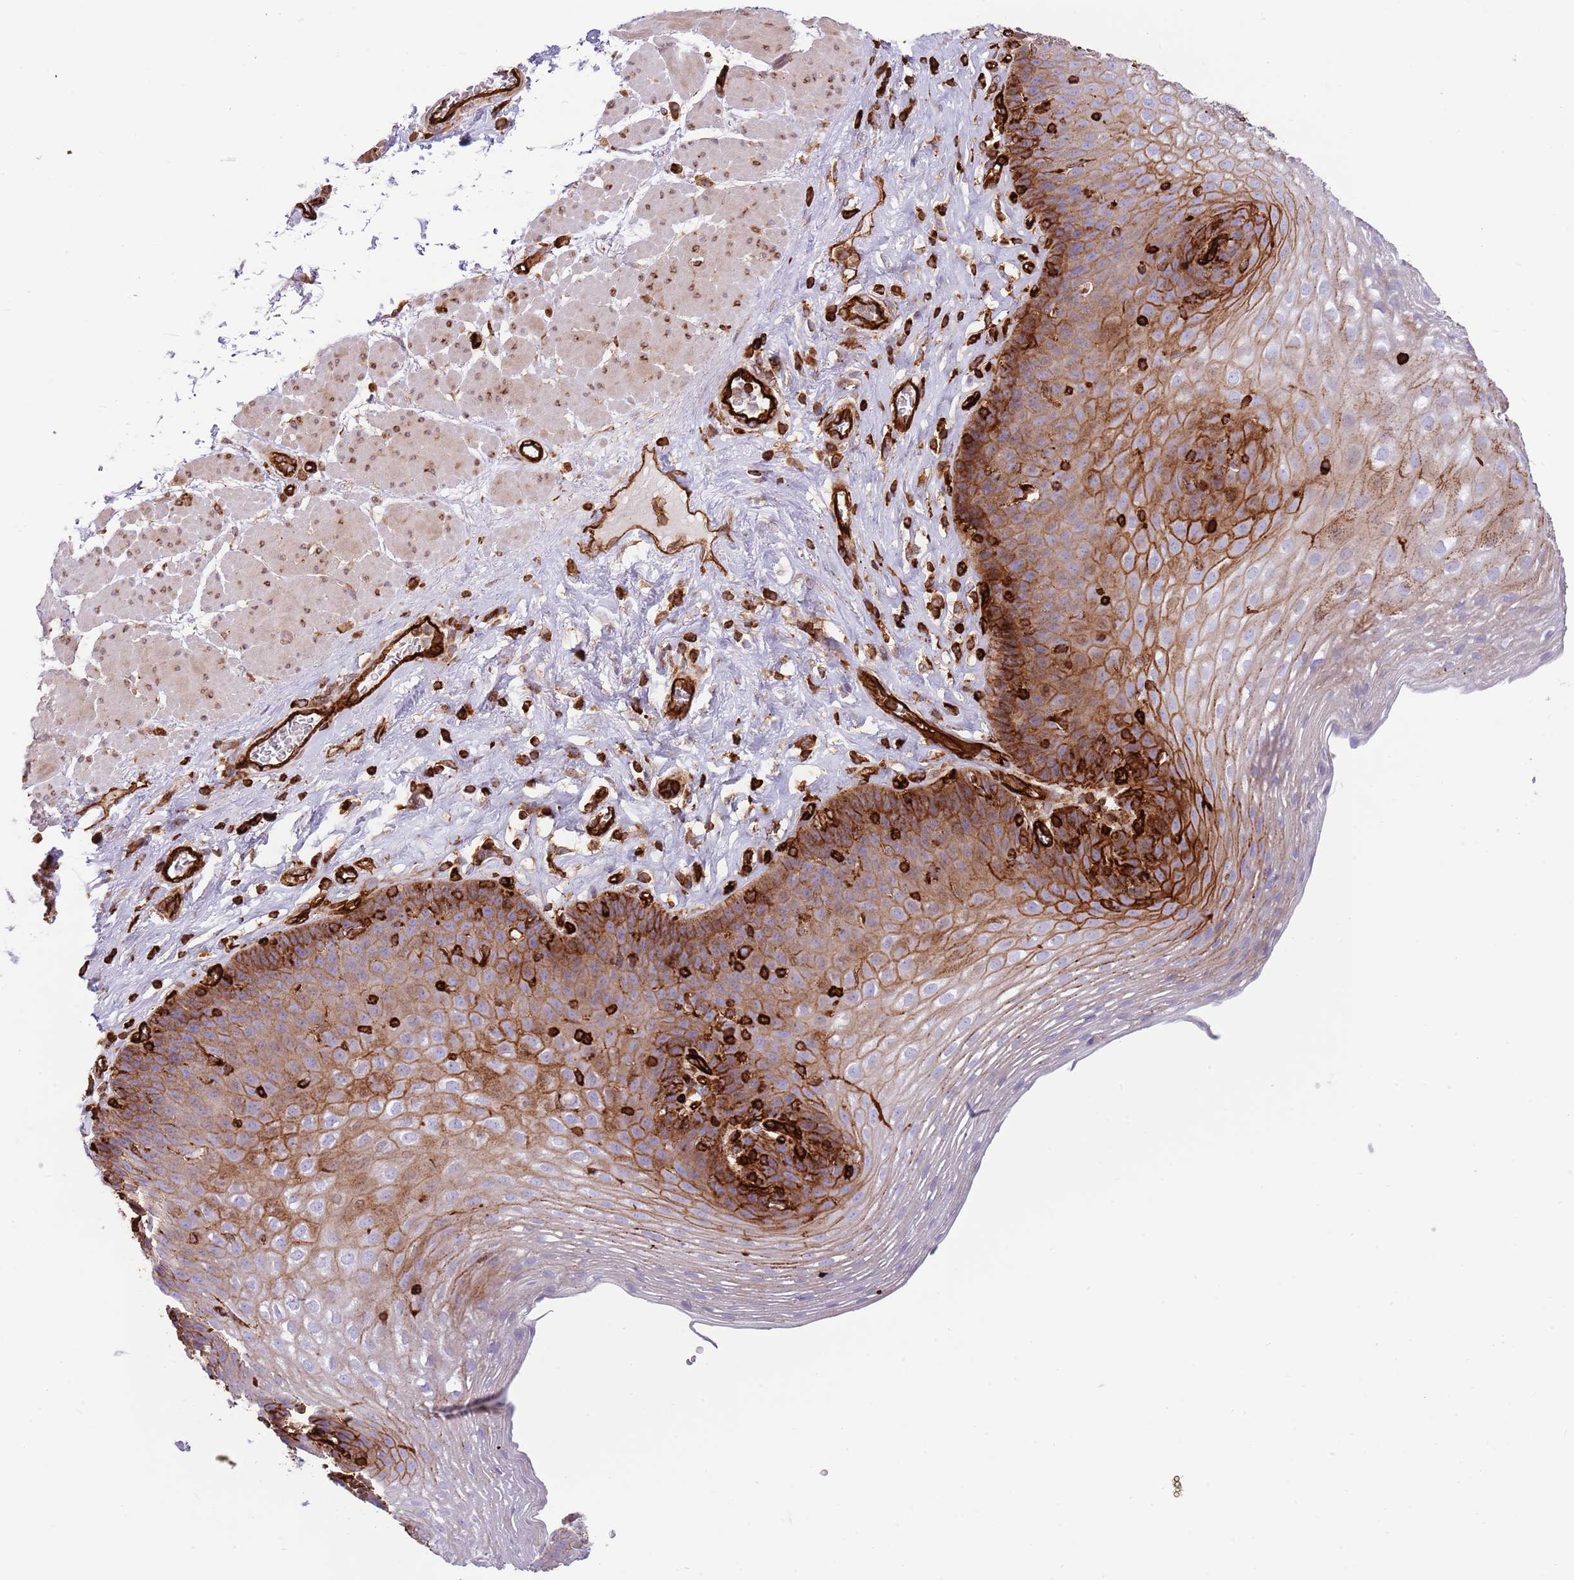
{"staining": {"intensity": "strong", "quantity": "25%-75%", "location": "cytoplasmic/membranous"}, "tissue": "esophagus", "cell_type": "Squamous epithelial cells", "image_type": "normal", "snomed": [{"axis": "morphology", "description": "Normal tissue, NOS"}, {"axis": "topography", "description": "Esophagus"}], "caption": "The micrograph exhibits a brown stain indicating the presence of a protein in the cytoplasmic/membranous of squamous epithelial cells in esophagus.", "gene": "KBTBD6", "patient": {"sex": "female", "age": 66}}